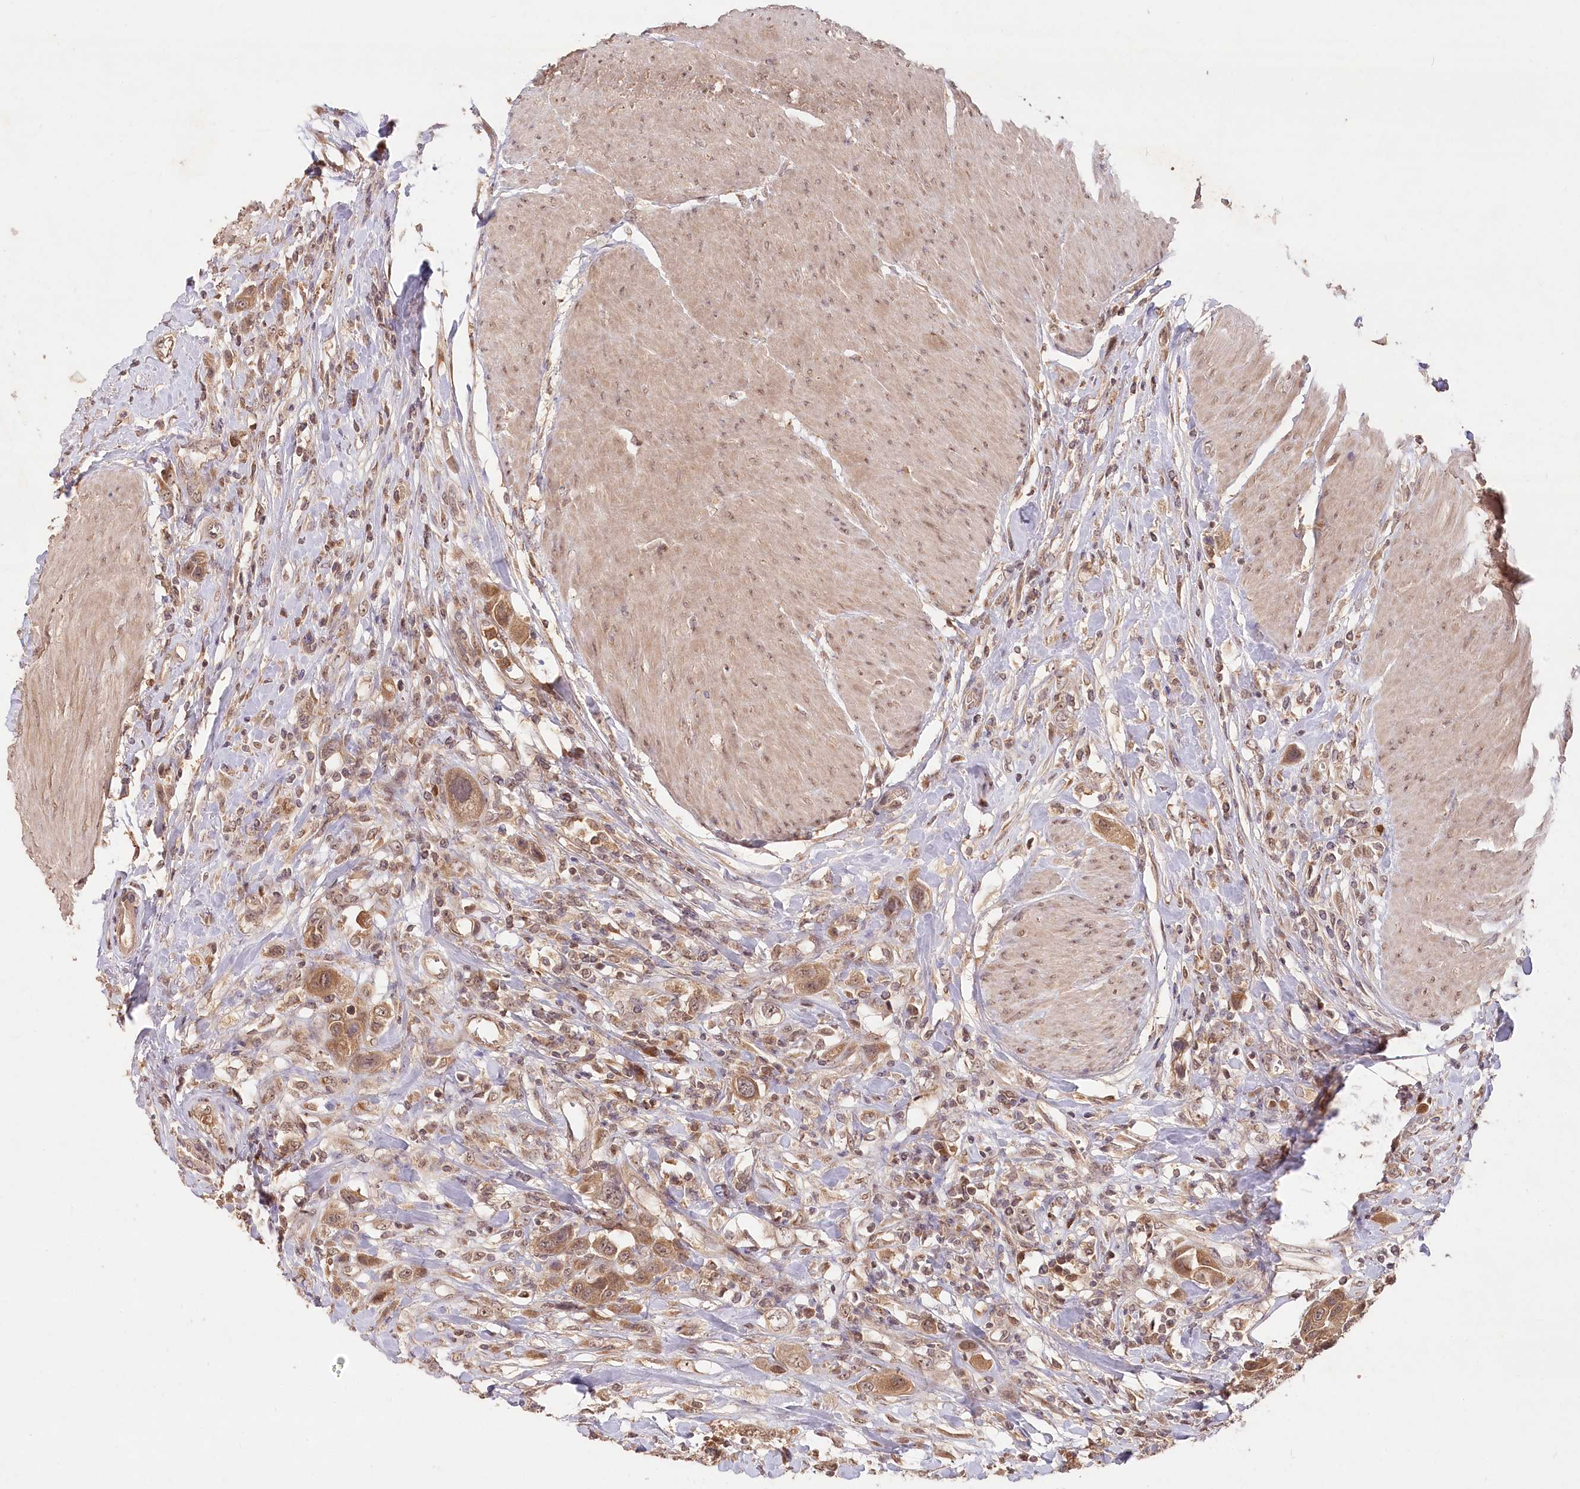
{"staining": {"intensity": "moderate", "quantity": ">75%", "location": "cytoplasmic/membranous"}, "tissue": "urothelial cancer", "cell_type": "Tumor cells", "image_type": "cancer", "snomed": [{"axis": "morphology", "description": "Urothelial carcinoma, High grade"}, {"axis": "topography", "description": "Urinary bladder"}], "caption": "Immunohistochemical staining of urothelial cancer reveals medium levels of moderate cytoplasmic/membranous staining in about >75% of tumor cells.", "gene": "IRAK1BP1", "patient": {"sex": "male", "age": 50}}